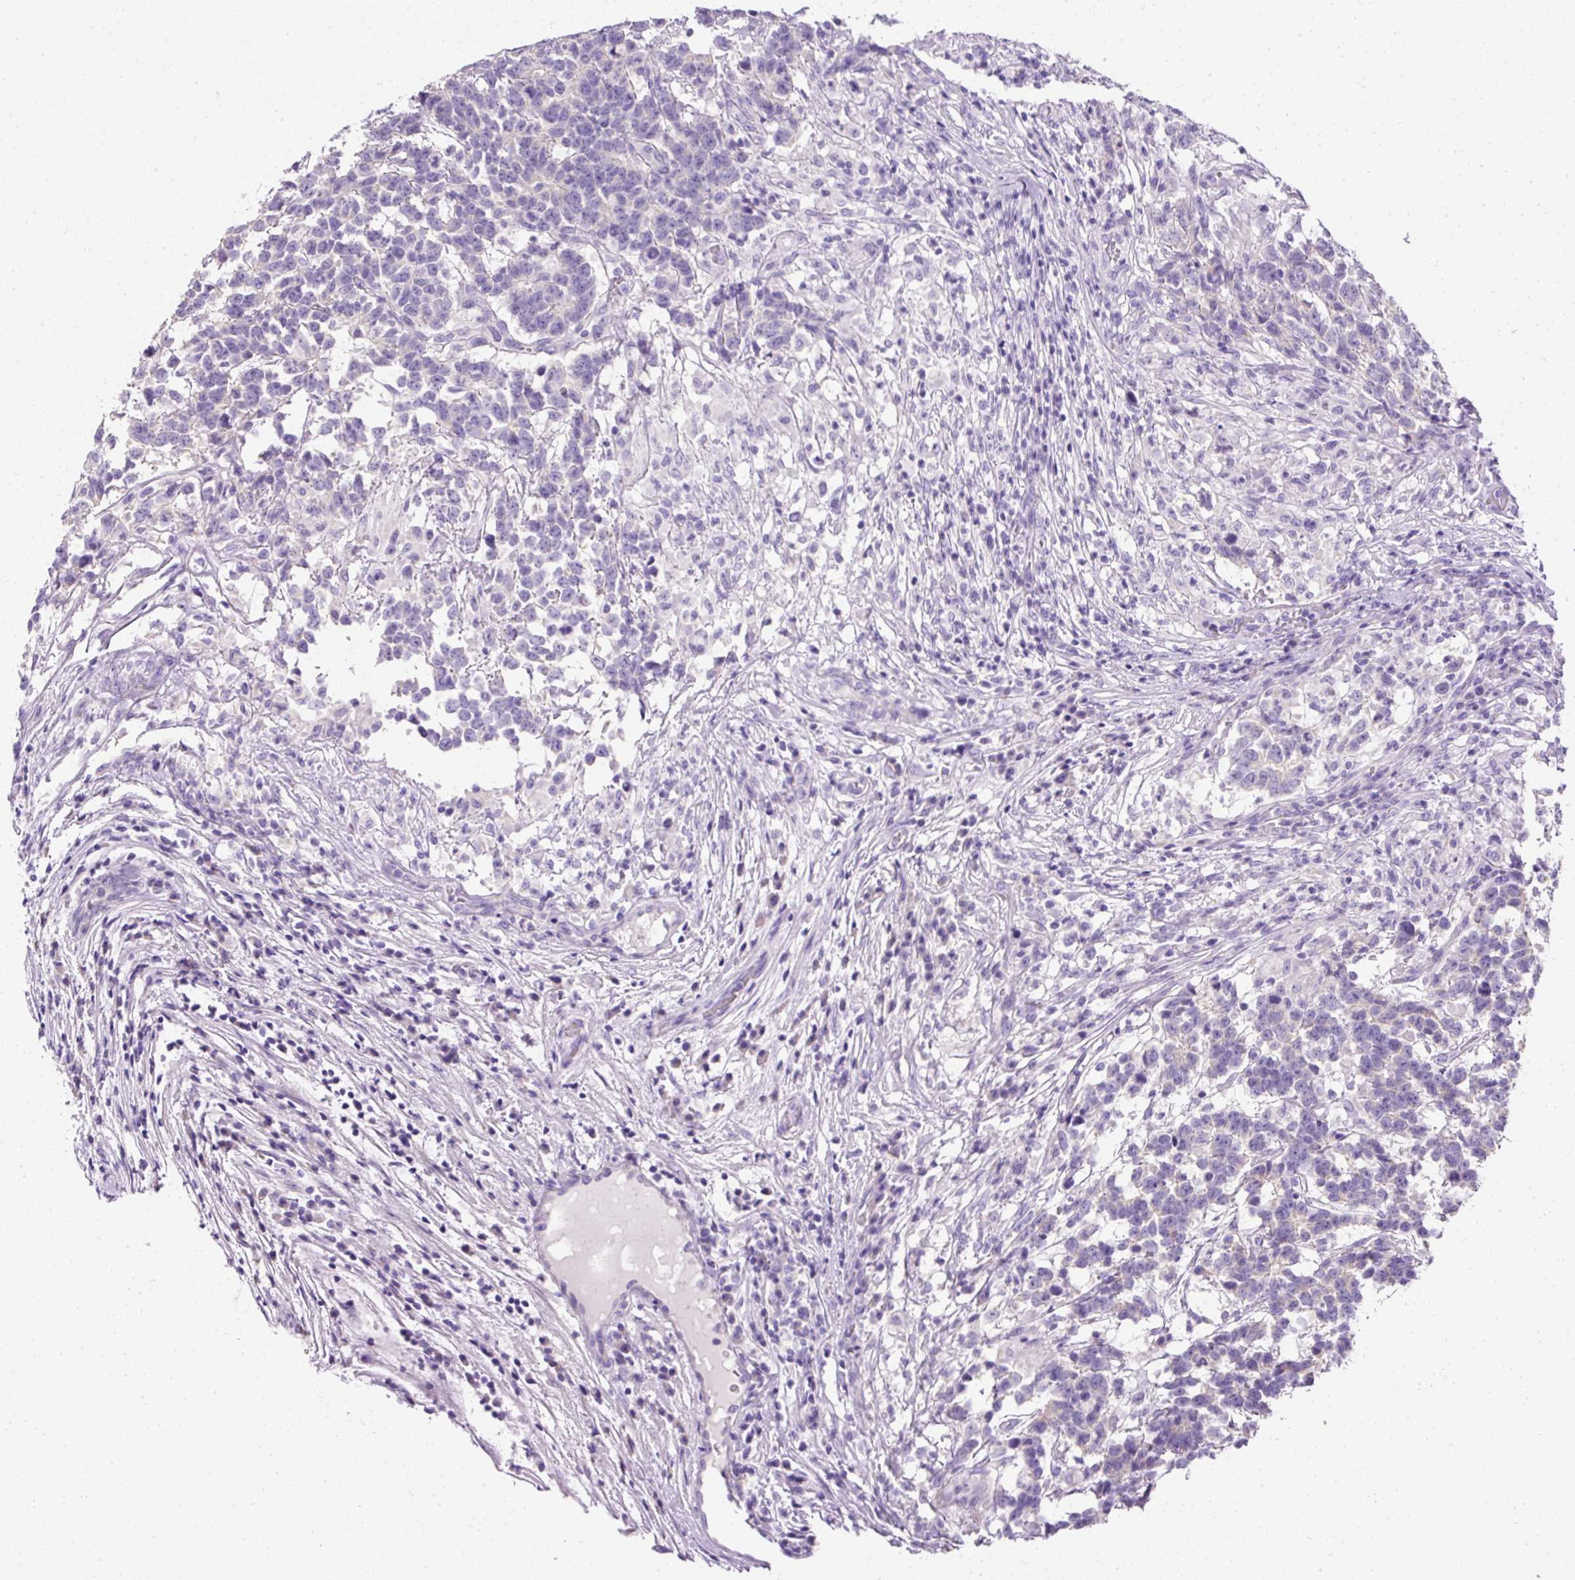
{"staining": {"intensity": "negative", "quantity": "none", "location": "none"}, "tissue": "testis cancer", "cell_type": "Tumor cells", "image_type": "cancer", "snomed": [{"axis": "morphology", "description": "Carcinoma, Embryonal, NOS"}, {"axis": "topography", "description": "Testis"}], "caption": "Photomicrograph shows no significant protein staining in tumor cells of testis embryonal carcinoma.", "gene": "C2CD4C", "patient": {"sex": "male", "age": 26}}